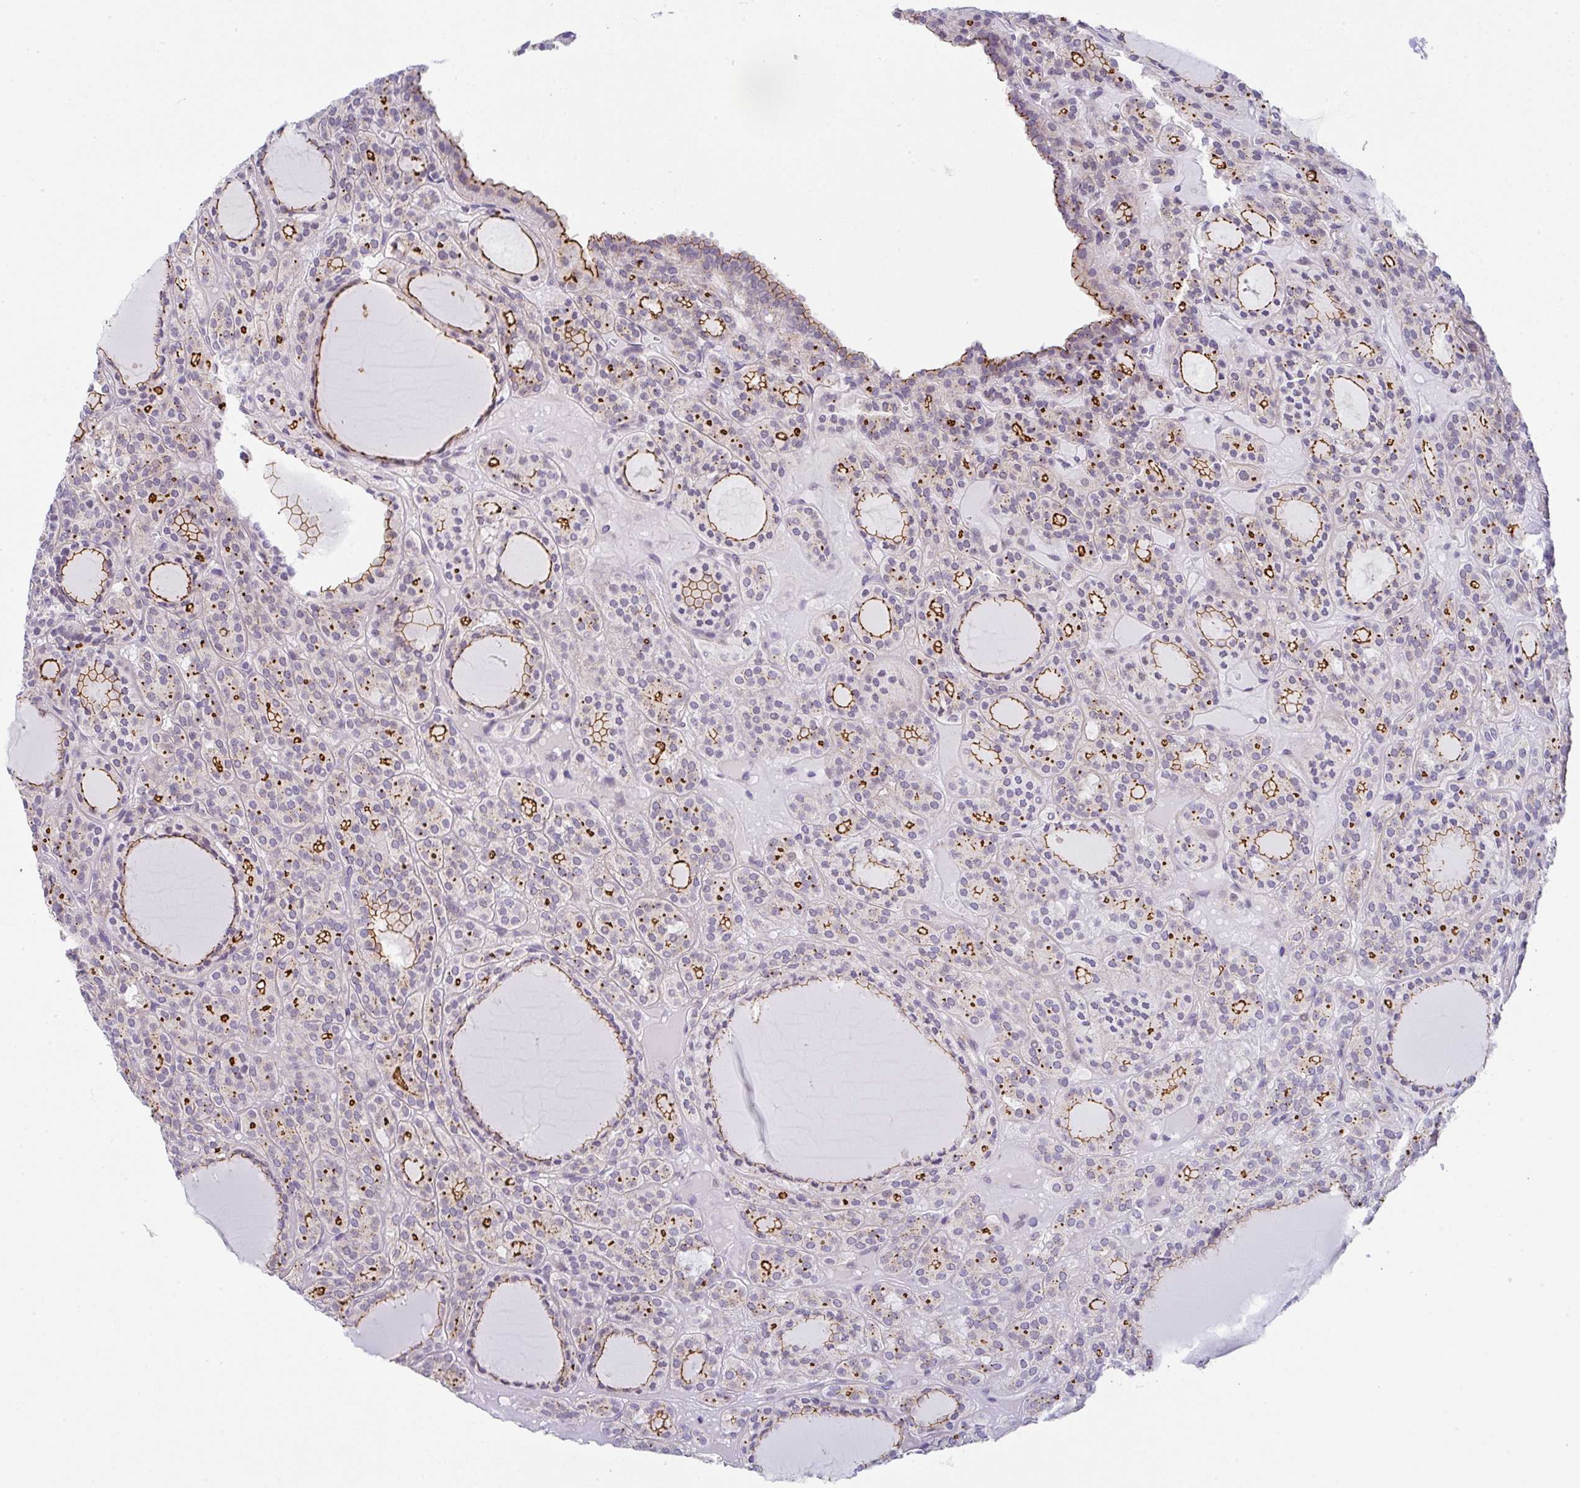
{"staining": {"intensity": "strong", "quantity": "25%-75%", "location": "cytoplasmic/membranous"}, "tissue": "thyroid cancer", "cell_type": "Tumor cells", "image_type": "cancer", "snomed": [{"axis": "morphology", "description": "Follicular adenoma carcinoma, NOS"}, {"axis": "topography", "description": "Thyroid gland"}], "caption": "This is an image of immunohistochemistry staining of thyroid follicular adenoma carcinoma, which shows strong expression in the cytoplasmic/membranous of tumor cells.", "gene": "CGNL1", "patient": {"sex": "female", "age": 63}}